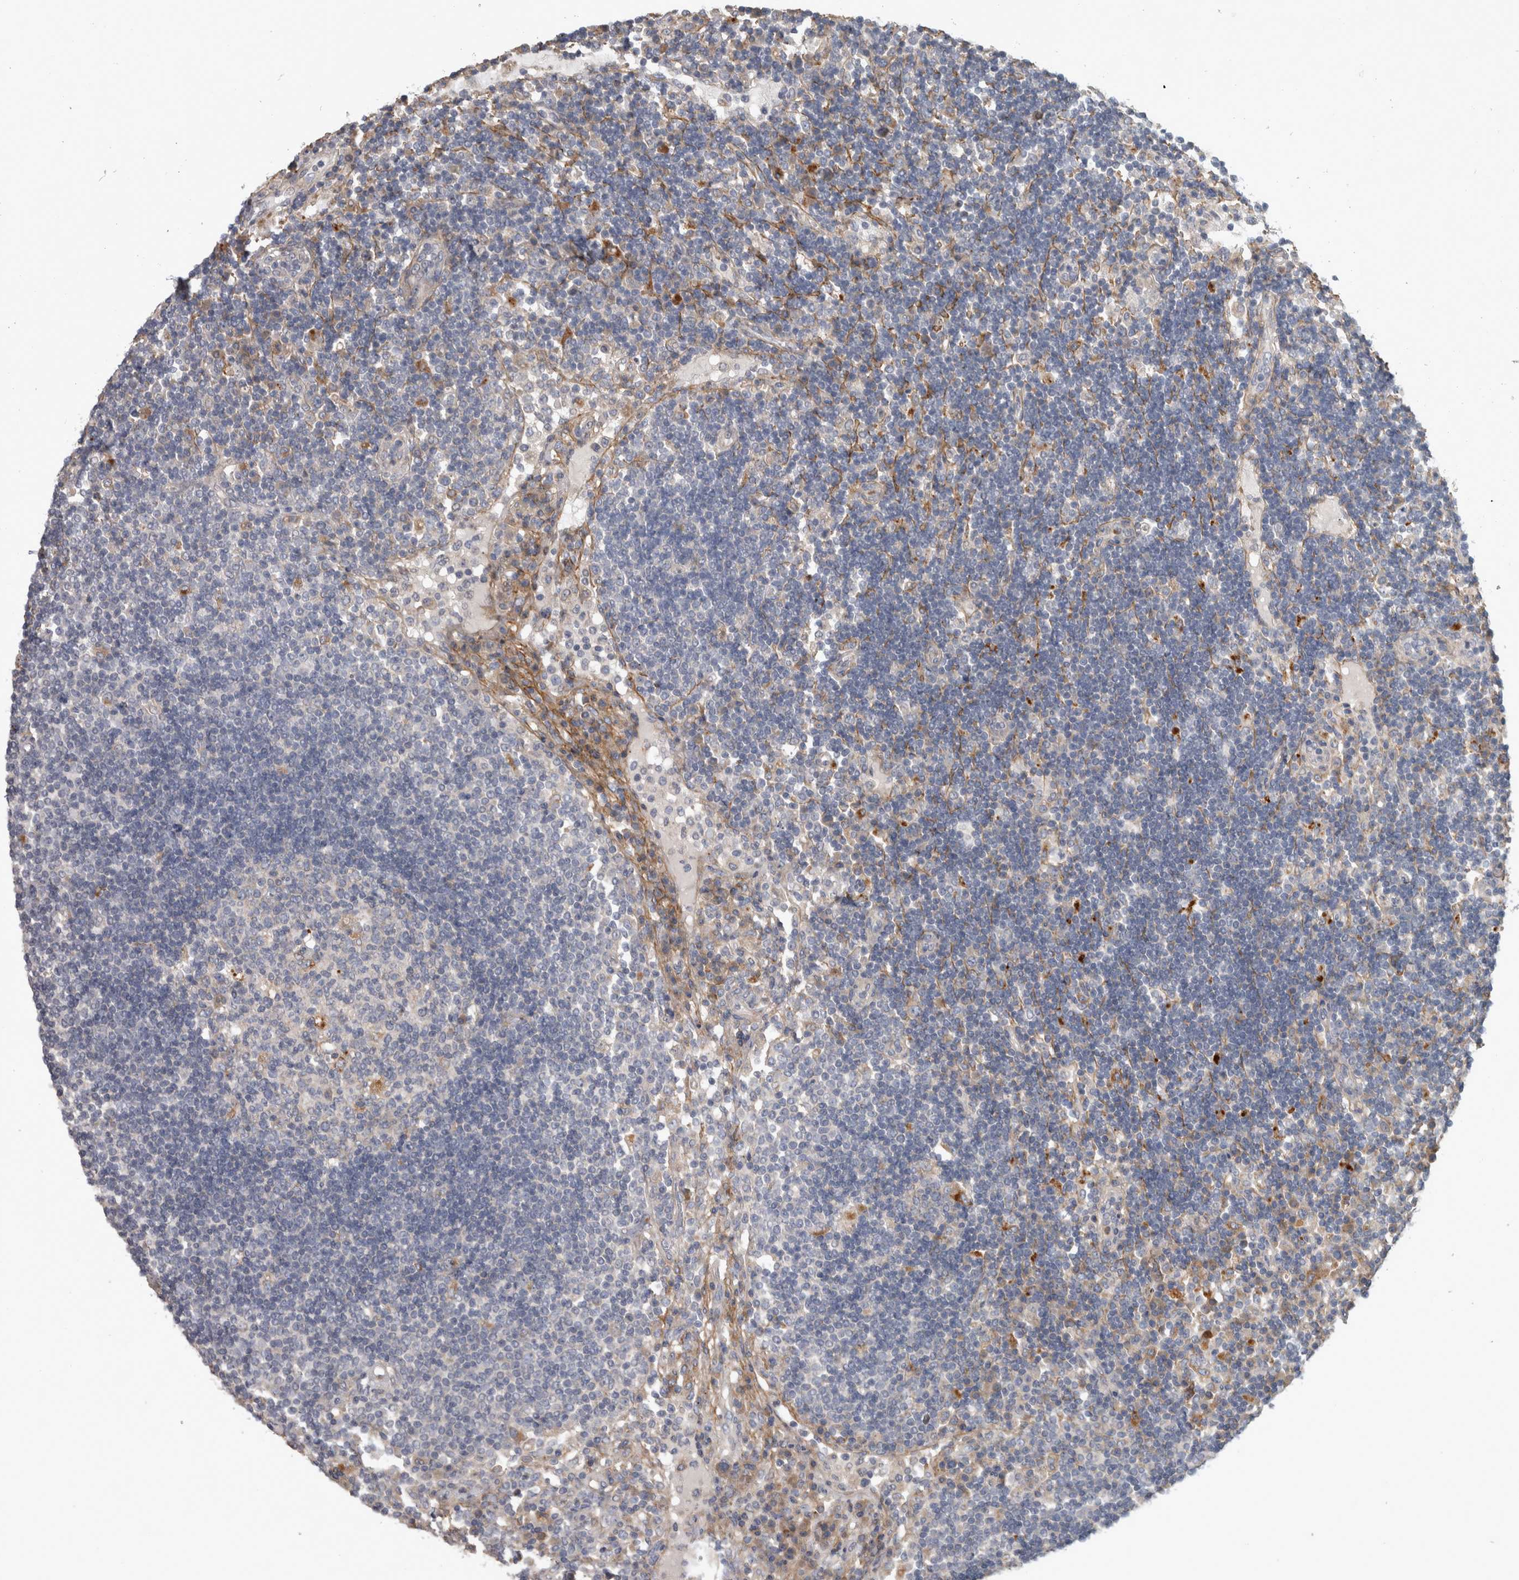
{"staining": {"intensity": "moderate", "quantity": "<25%", "location": "cytoplasmic/membranous"}, "tissue": "lymph node", "cell_type": "Germinal center cells", "image_type": "normal", "snomed": [{"axis": "morphology", "description": "Normal tissue, NOS"}, {"axis": "topography", "description": "Lymph node"}], "caption": "IHC of normal human lymph node reveals low levels of moderate cytoplasmic/membranous positivity in approximately <25% of germinal center cells.", "gene": "ATXN2", "patient": {"sex": "female", "age": 53}}